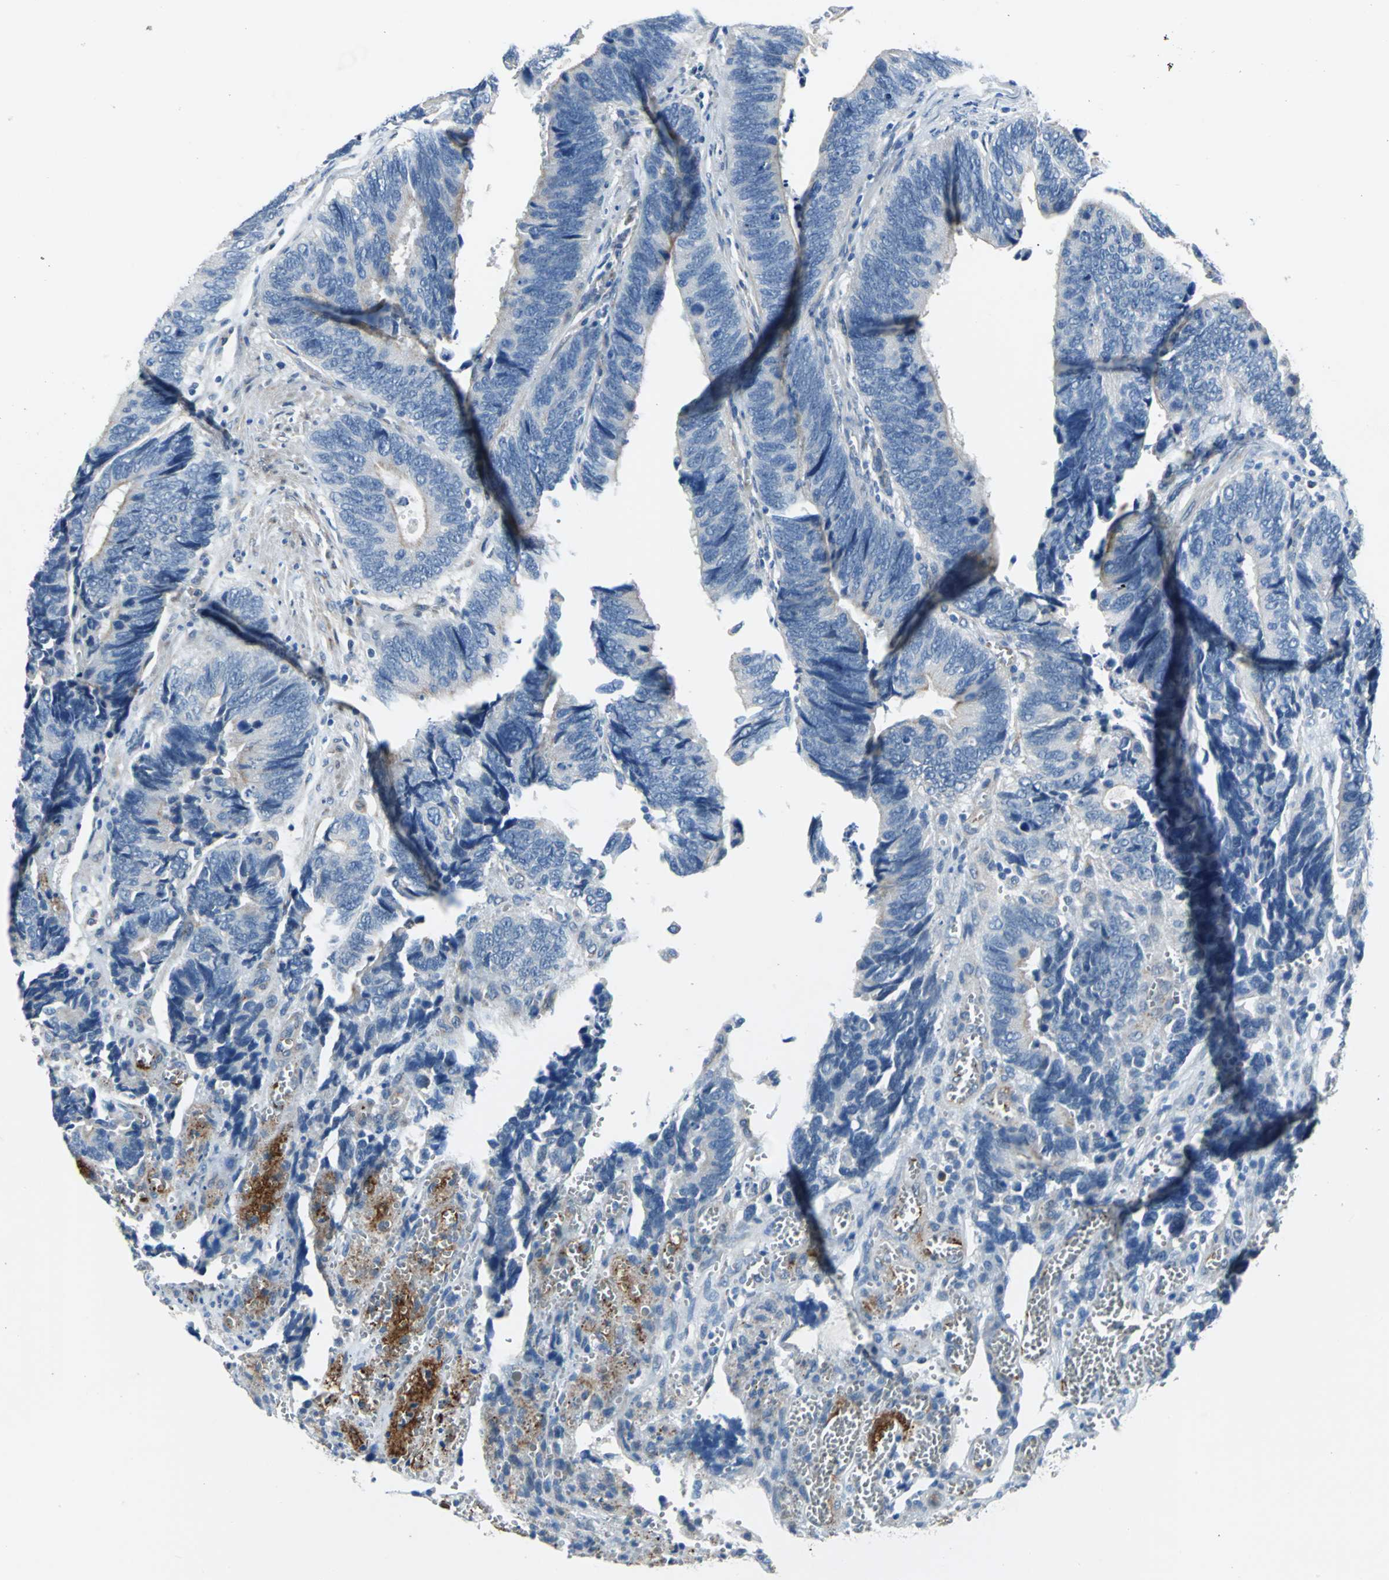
{"staining": {"intensity": "moderate", "quantity": "<25%", "location": "cytoplasmic/membranous"}, "tissue": "colorectal cancer", "cell_type": "Tumor cells", "image_type": "cancer", "snomed": [{"axis": "morphology", "description": "Adenocarcinoma, NOS"}, {"axis": "topography", "description": "Colon"}], "caption": "Moderate cytoplasmic/membranous expression for a protein is present in about <25% of tumor cells of colorectal adenocarcinoma using IHC.", "gene": "SELP", "patient": {"sex": "male", "age": 72}}